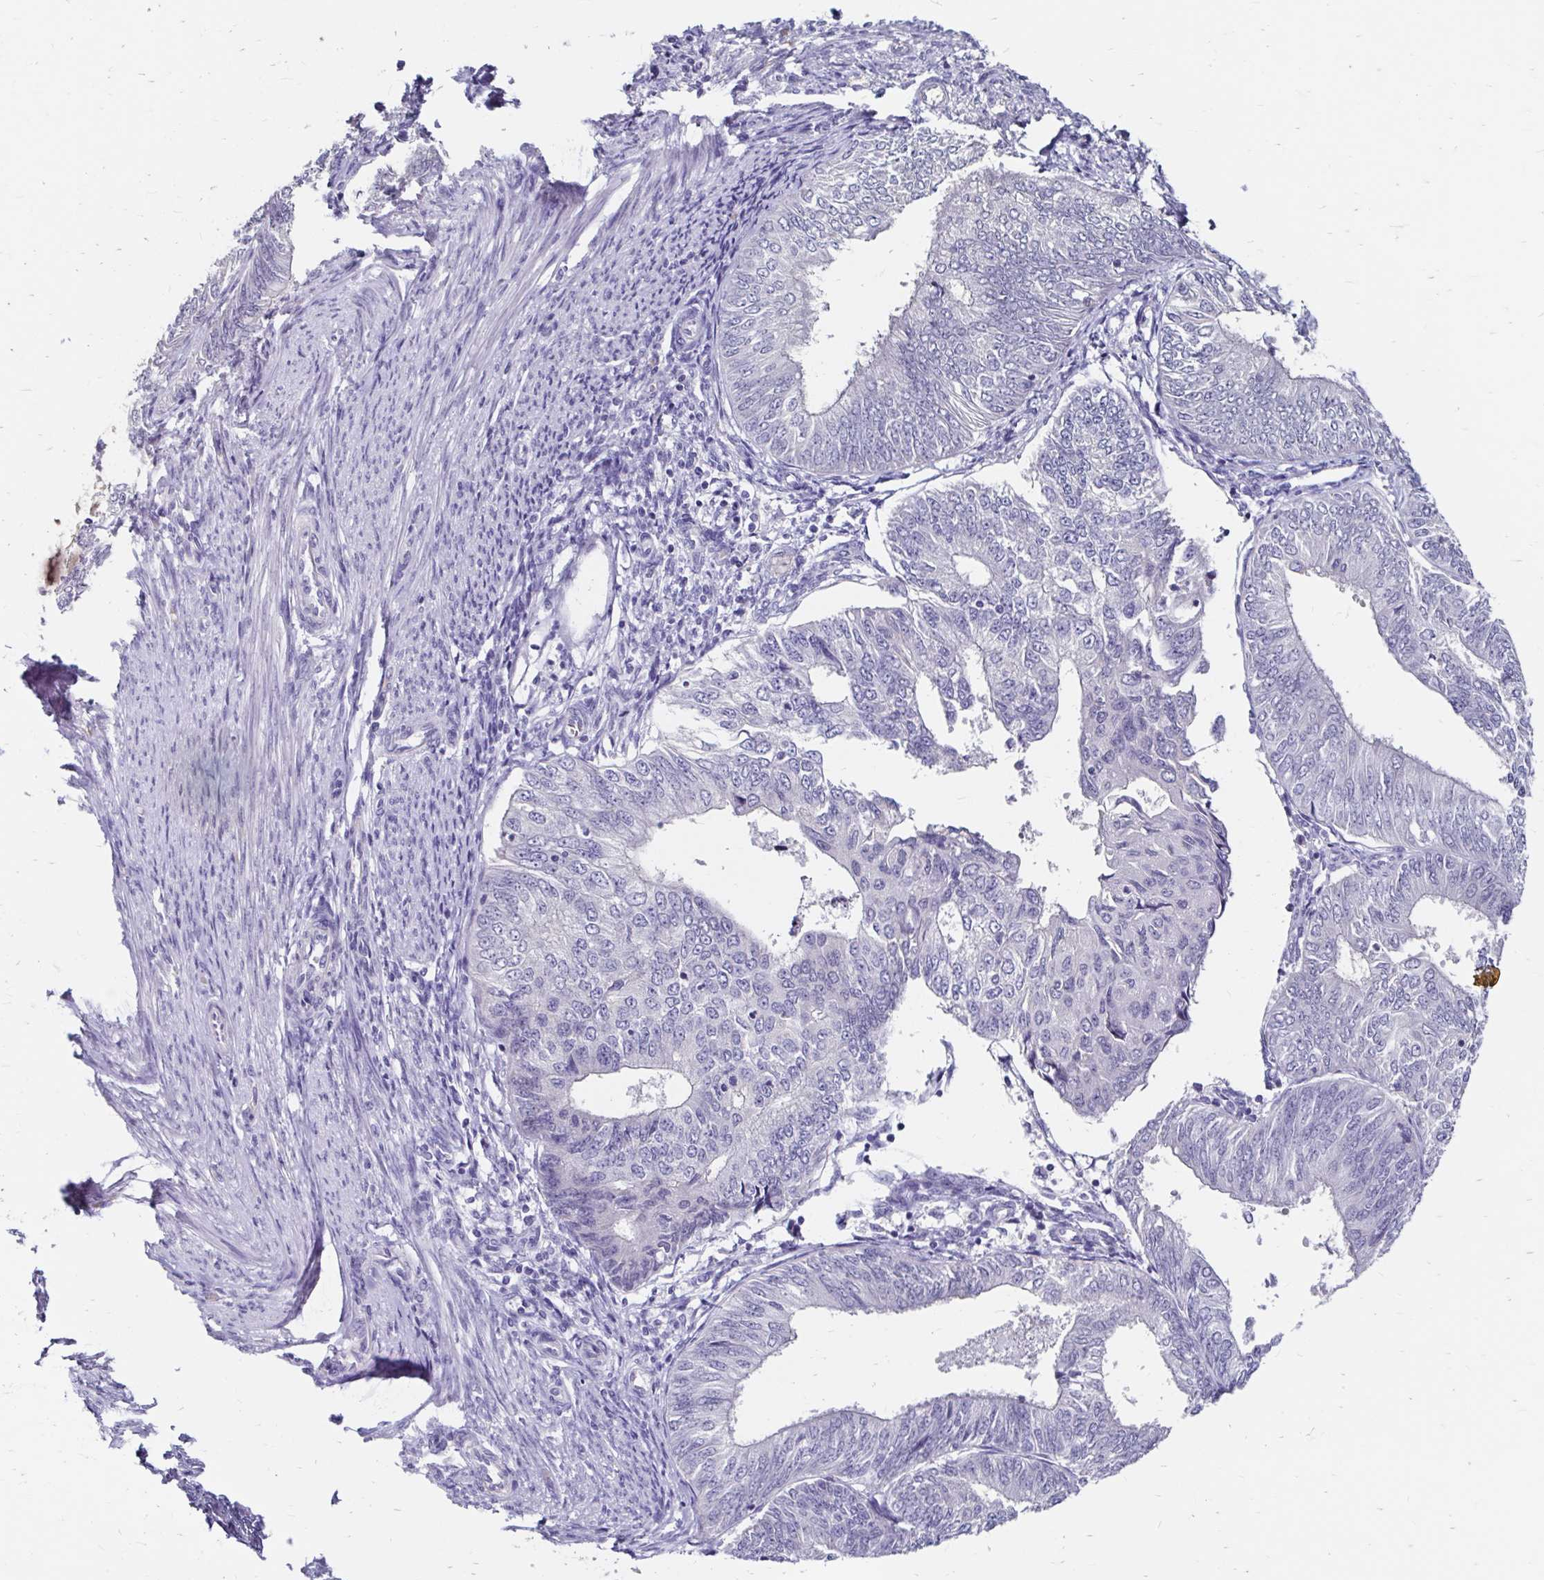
{"staining": {"intensity": "negative", "quantity": "none", "location": "none"}, "tissue": "endometrial cancer", "cell_type": "Tumor cells", "image_type": "cancer", "snomed": [{"axis": "morphology", "description": "Adenocarcinoma, NOS"}, {"axis": "topography", "description": "Endometrium"}], "caption": "Immunohistochemistry (IHC) micrograph of neoplastic tissue: endometrial cancer stained with DAB (3,3'-diaminobenzidine) demonstrates no significant protein positivity in tumor cells.", "gene": "SCG3", "patient": {"sex": "female", "age": 58}}